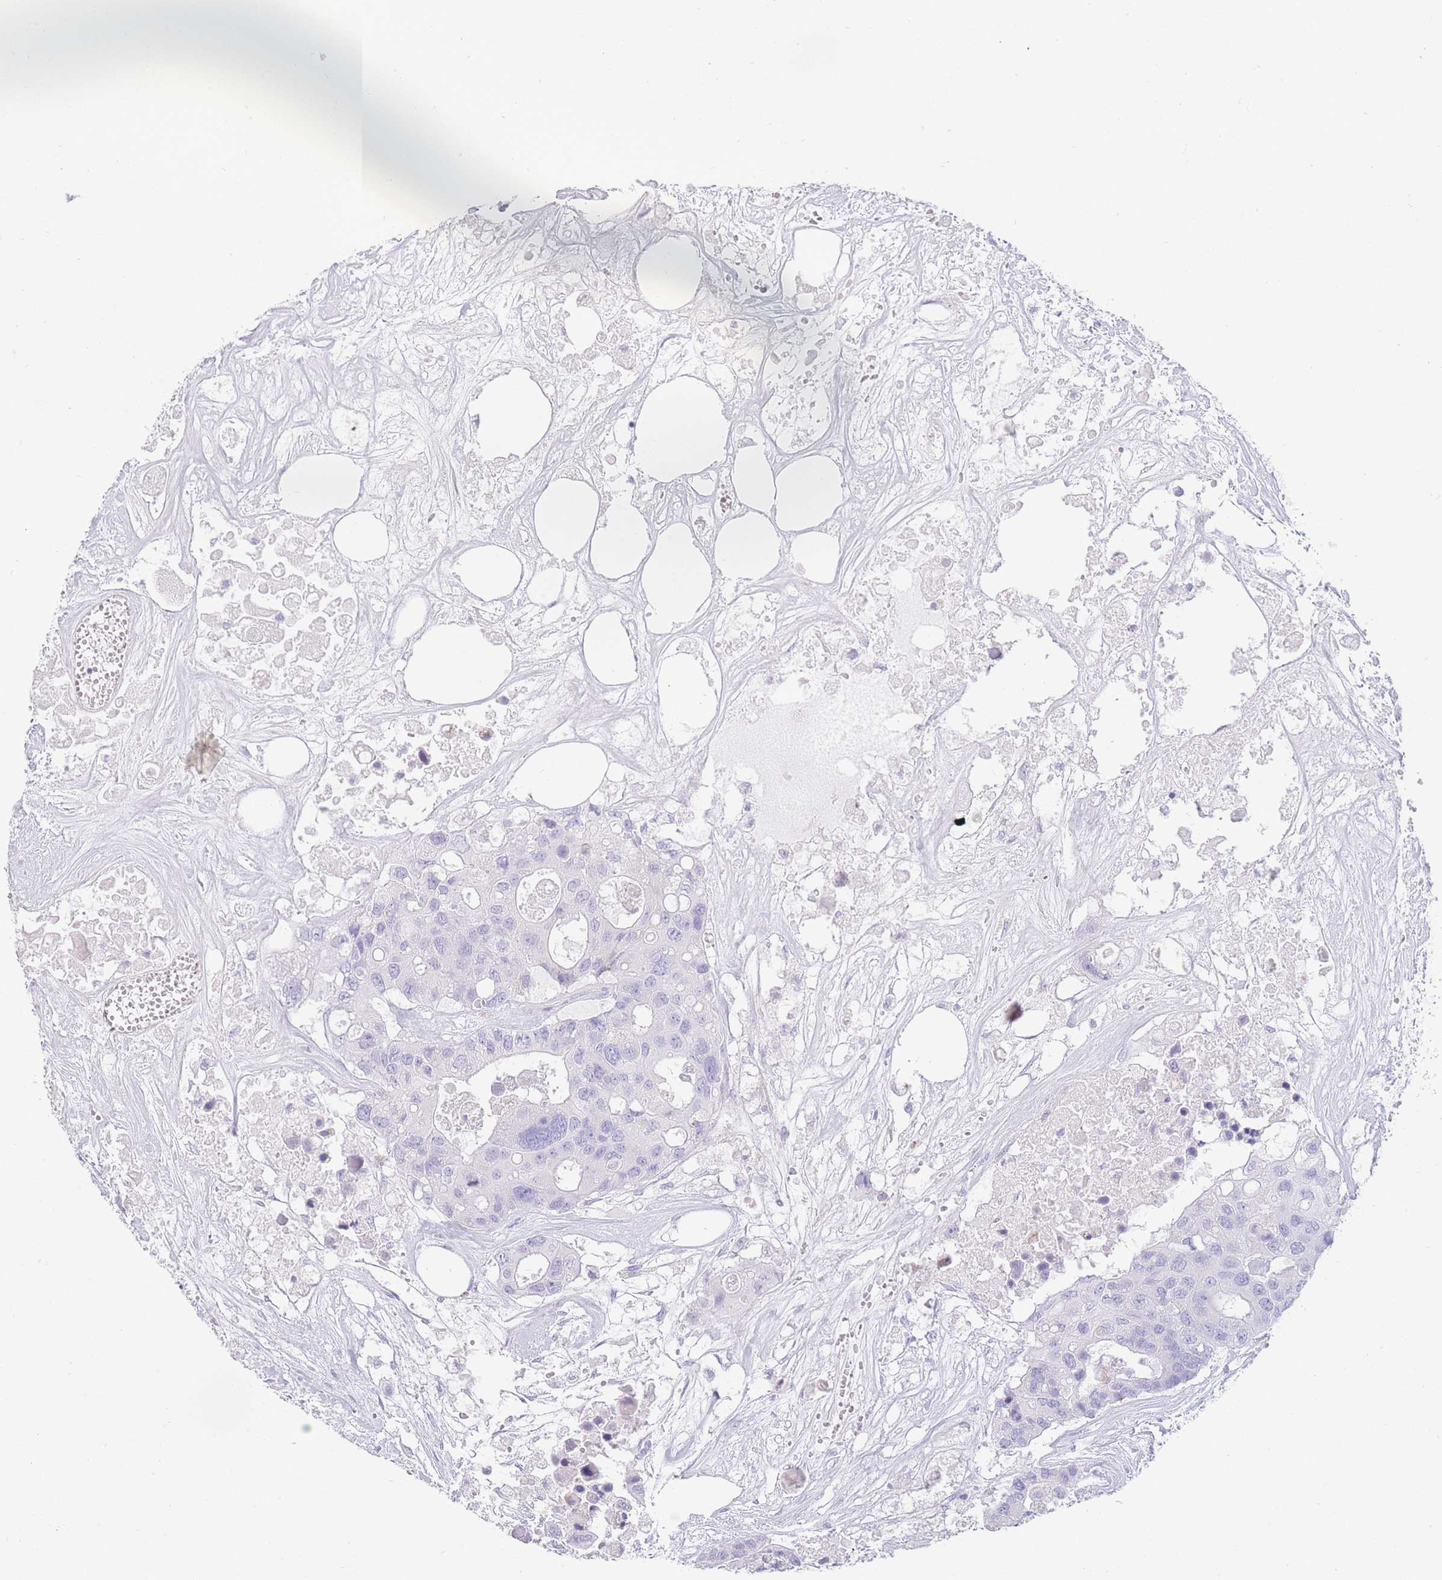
{"staining": {"intensity": "negative", "quantity": "none", "location": "none"}, "tissue": "colorectal cancer", "cell_type": "Tumor cells", "image_type": "cancer", "snomed": [{"axis": "morphology", "description": "Adenocarcinoma, NOS"}, {"axis": "topography", "description": "Colon"}], "caption": "An immunohistochemistry (IHC) micrograph of adenocarcinoma (colorectal) is shown. There is no staining in tumor cells of adenocarcinoma (colorectal).", "gene": "UPK1A", "patient": {"sex": "male", "age": 77}}